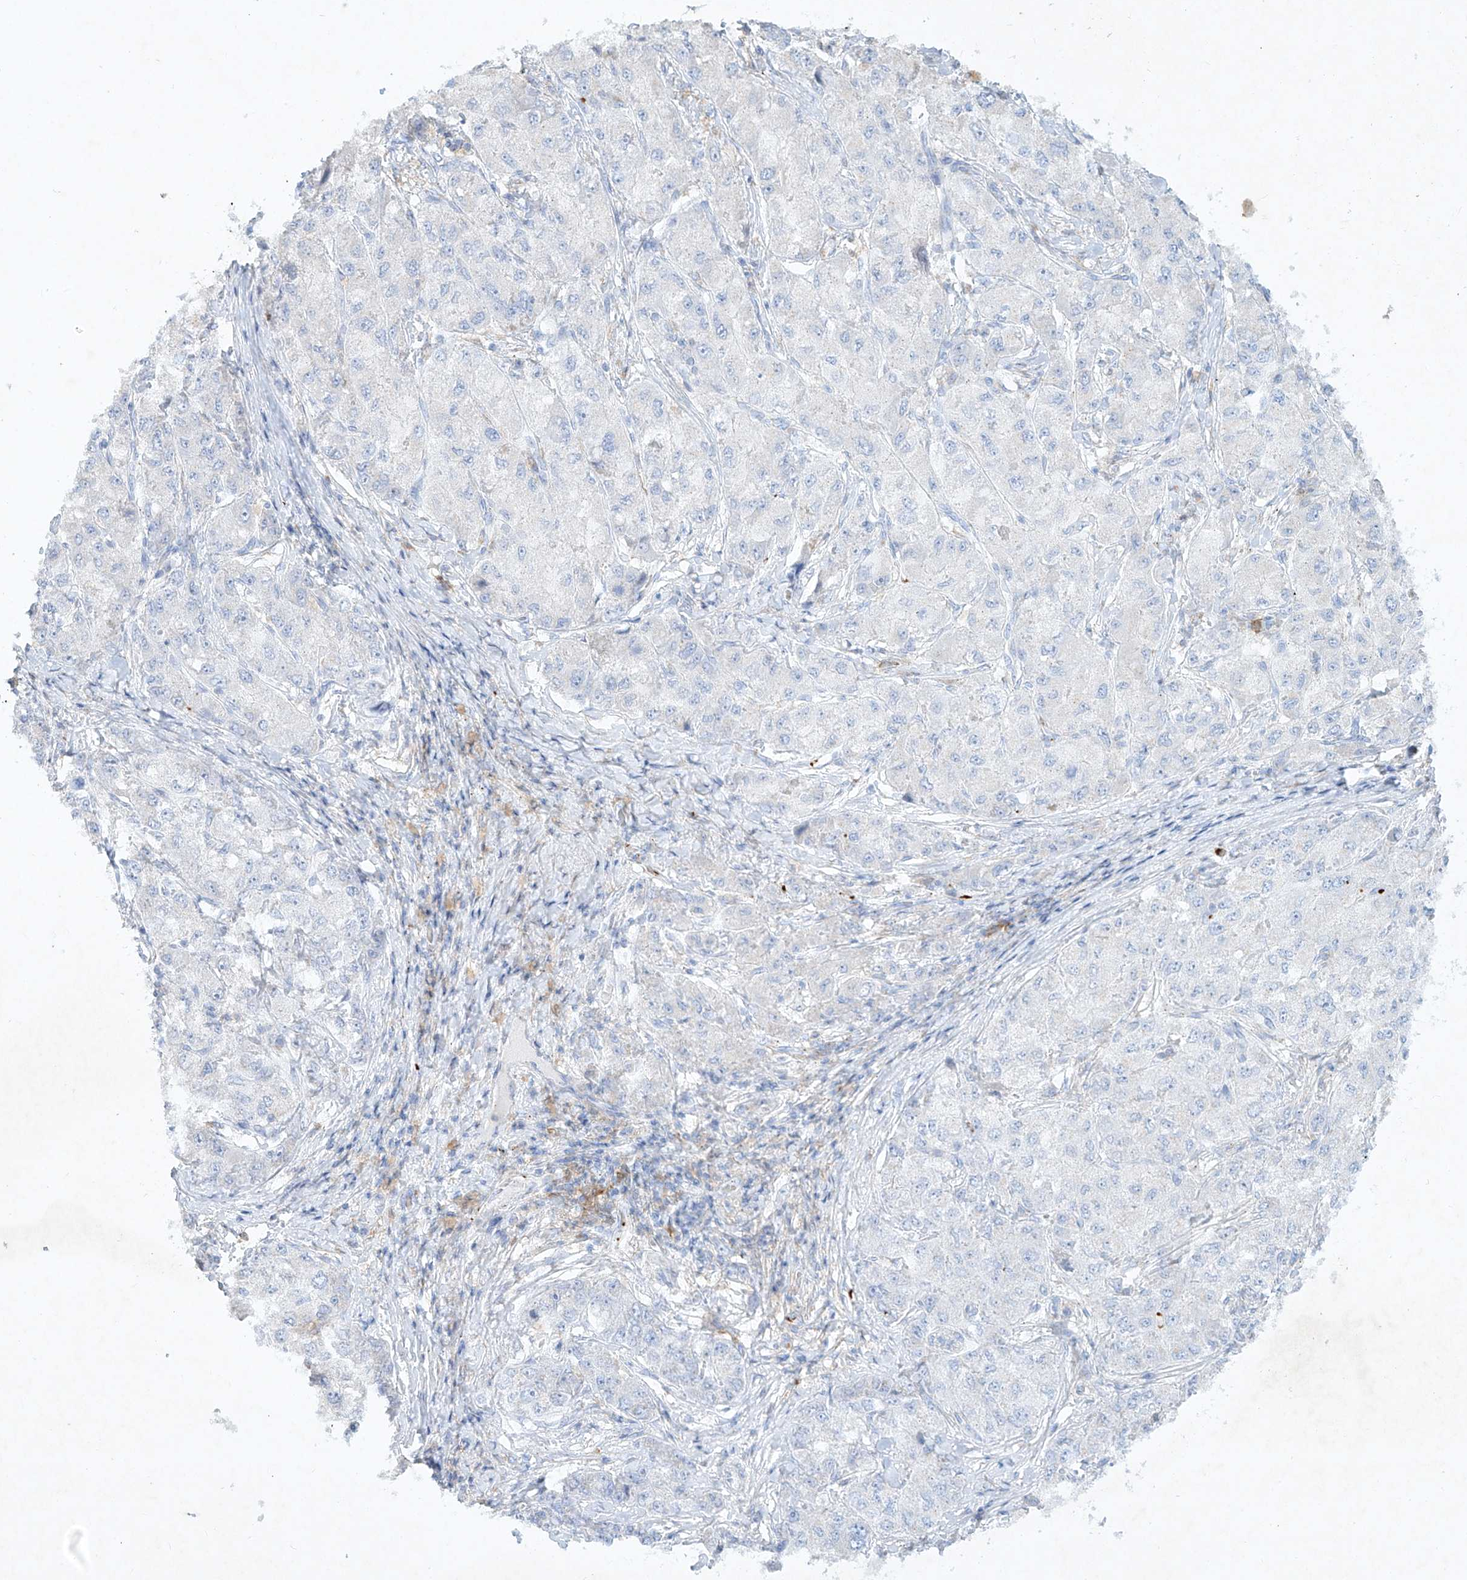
{"staining": {"intensity": "negative", "quantity": "none", "location": "none"}, "tissue": "liver cancer", "cell_type": "Tumor cells", "image_type": "cancer", "snomed": [{"axis": "morphology", "description": "Carcinoma, Hepatocellular, NOS"}, {"axis": "topography", "description": "Liver"}], "caption": "High power microscopy micrograph of an immunohistochemistry (IHC) photomicrograph of liver cancer, revealing no significant positivity in tumor cells.", "gene": "PLEK", "patient": {"sex": "male", "age": 80}}